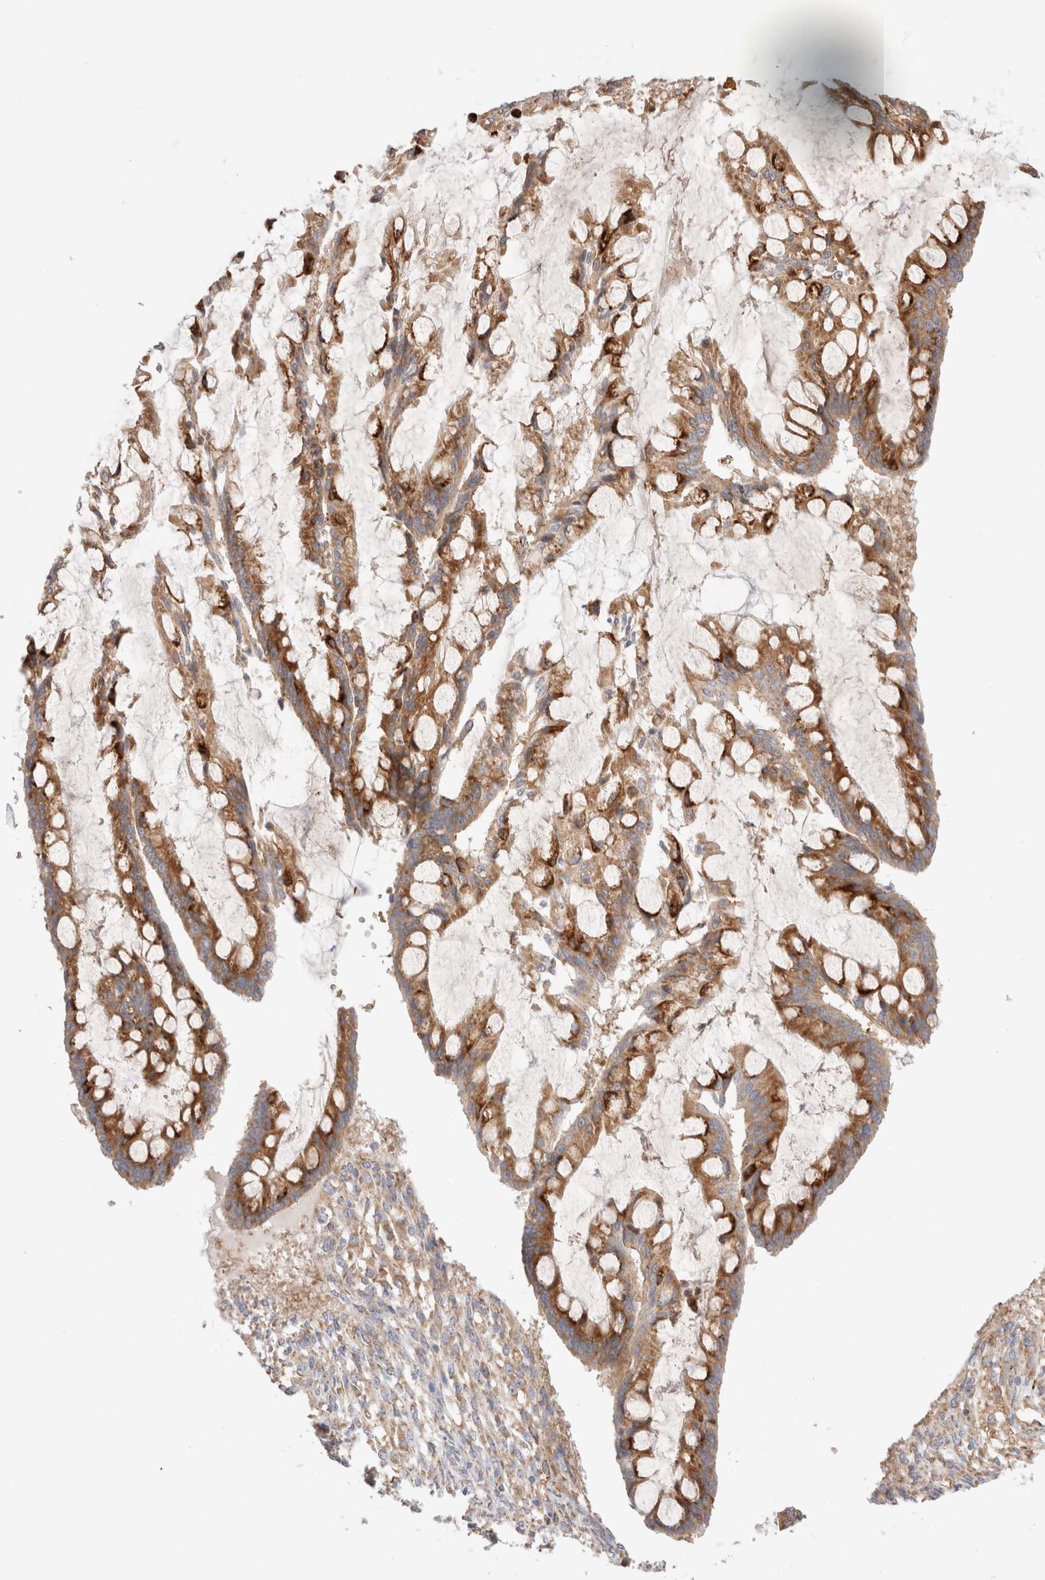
{"staining": {"intensity": "moderate", "quantity": ">75%", "location": "cytoplasmic/membranous"}, "tissue": "ovarian cancer", "cell_type": "Tumor cells", "image_type": "cancer", "snomed": [{"axis": "morphology", "description": "Cystadenocarcinoma, mucinous, NOS"}, {"axis": "topography", "description": "Ovary"}], "caption": "A brown stain highlights moderate cytoplasmic/membranous positivity of a protein in human ovarian mucinous cystadenocarcinoma tumor cells. (DAB (3,3'-diaminobenzidine) IHC with brightfield microscopy, high magnification).", "gene": "UTS2B", "patient": {"sex": "female", "age": 73}}